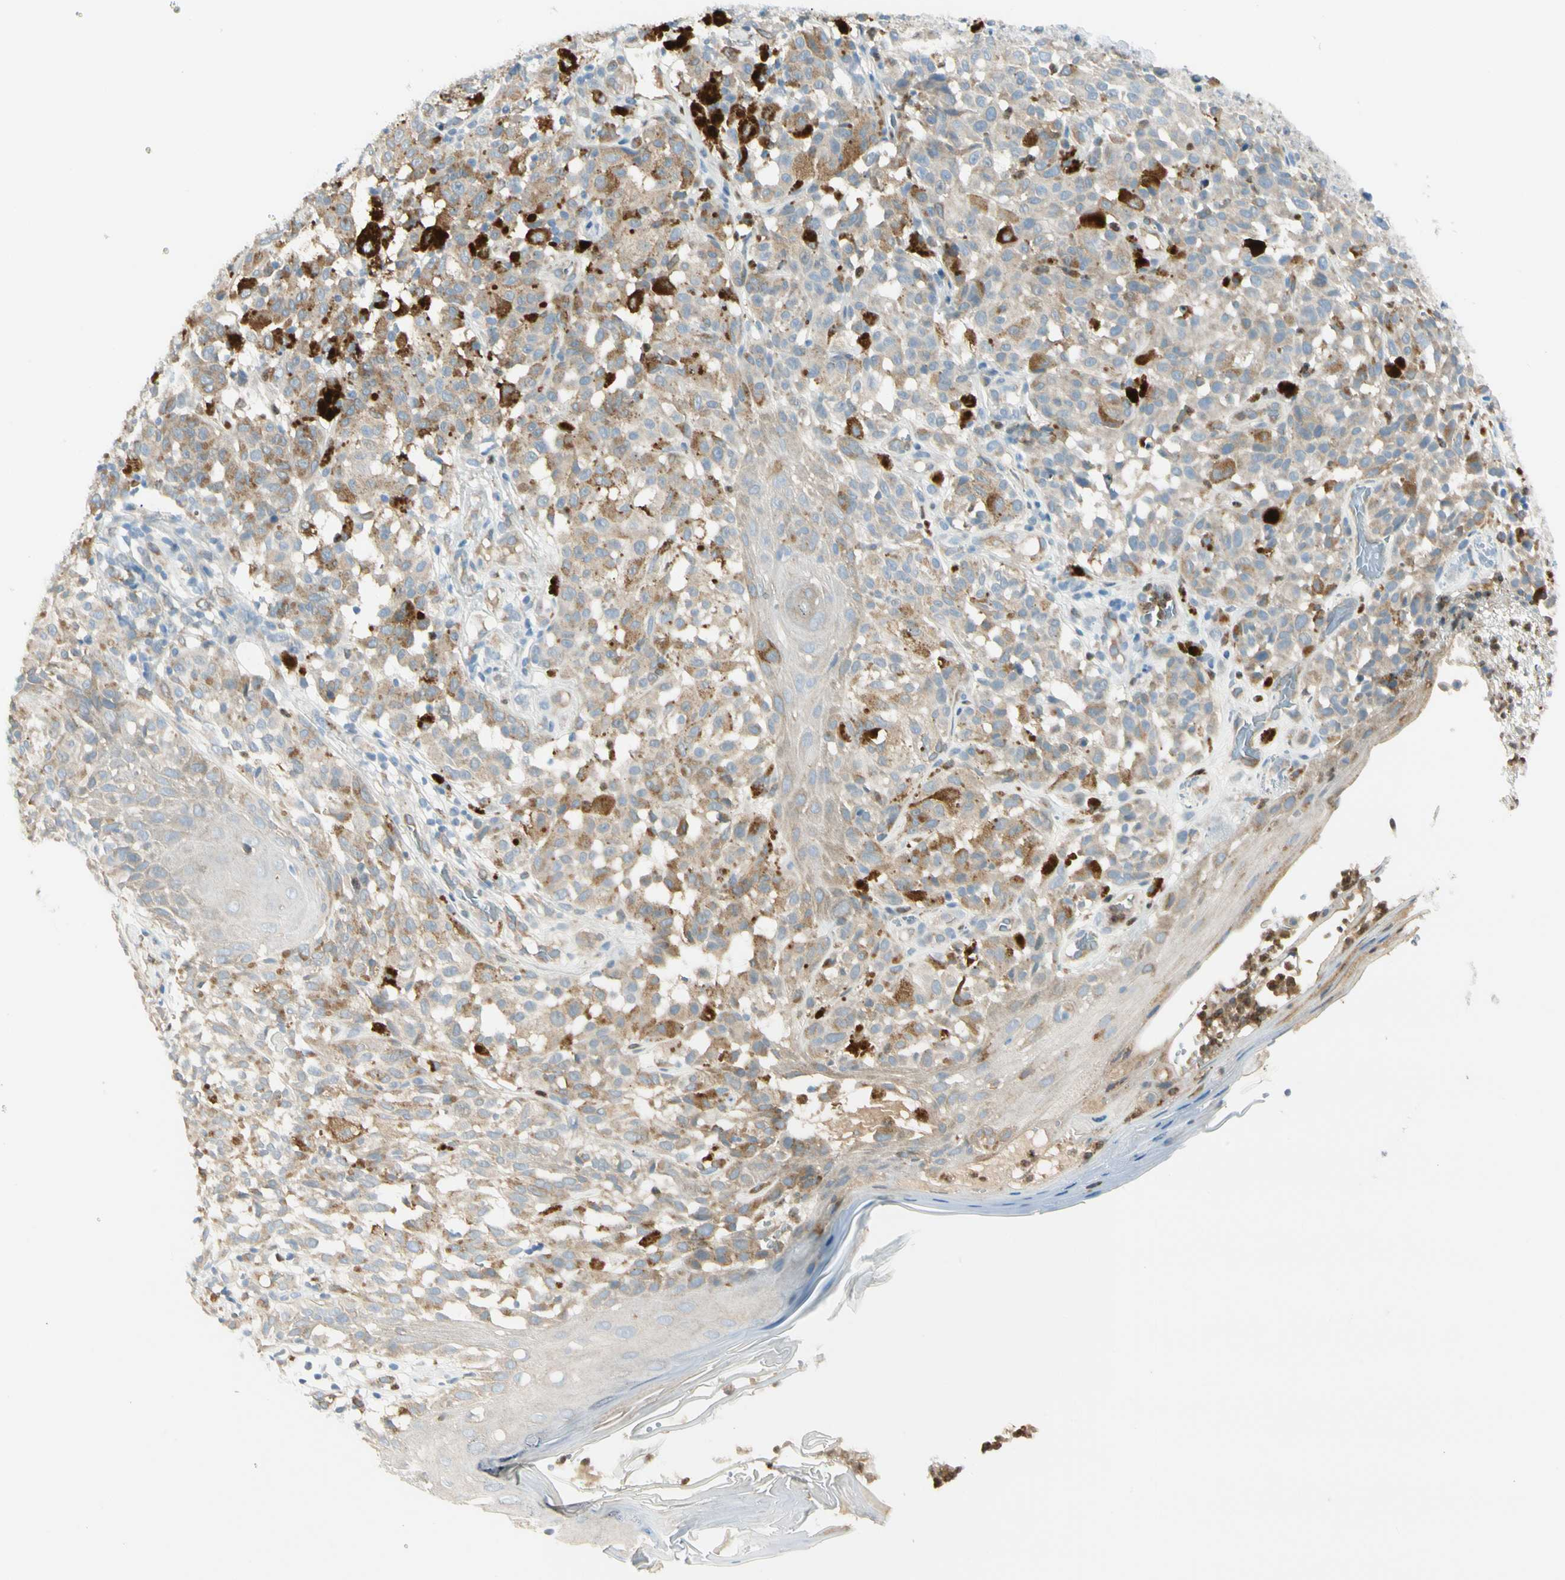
{"staining": {"intensity": "moderate", "quantity": "<25%", "location": "cytoplasmic/membranous"}, "tissue": "melanoma", "cell_type": "Tumor cells", "image_type": "cancer", "snomed": [{"axis": "morphology", "description": "Malignant melanoma, NOS"}, {"axis": "topography", "description": "Skin"}], "caption": "Brown immunohistochemical staining in human melanoma shows moderate cytoplasmic/membranous staining in approximately <25% of tumor cells.", "gene": "LPCAT2", "patient": {"sex": "female", "age": 46}}